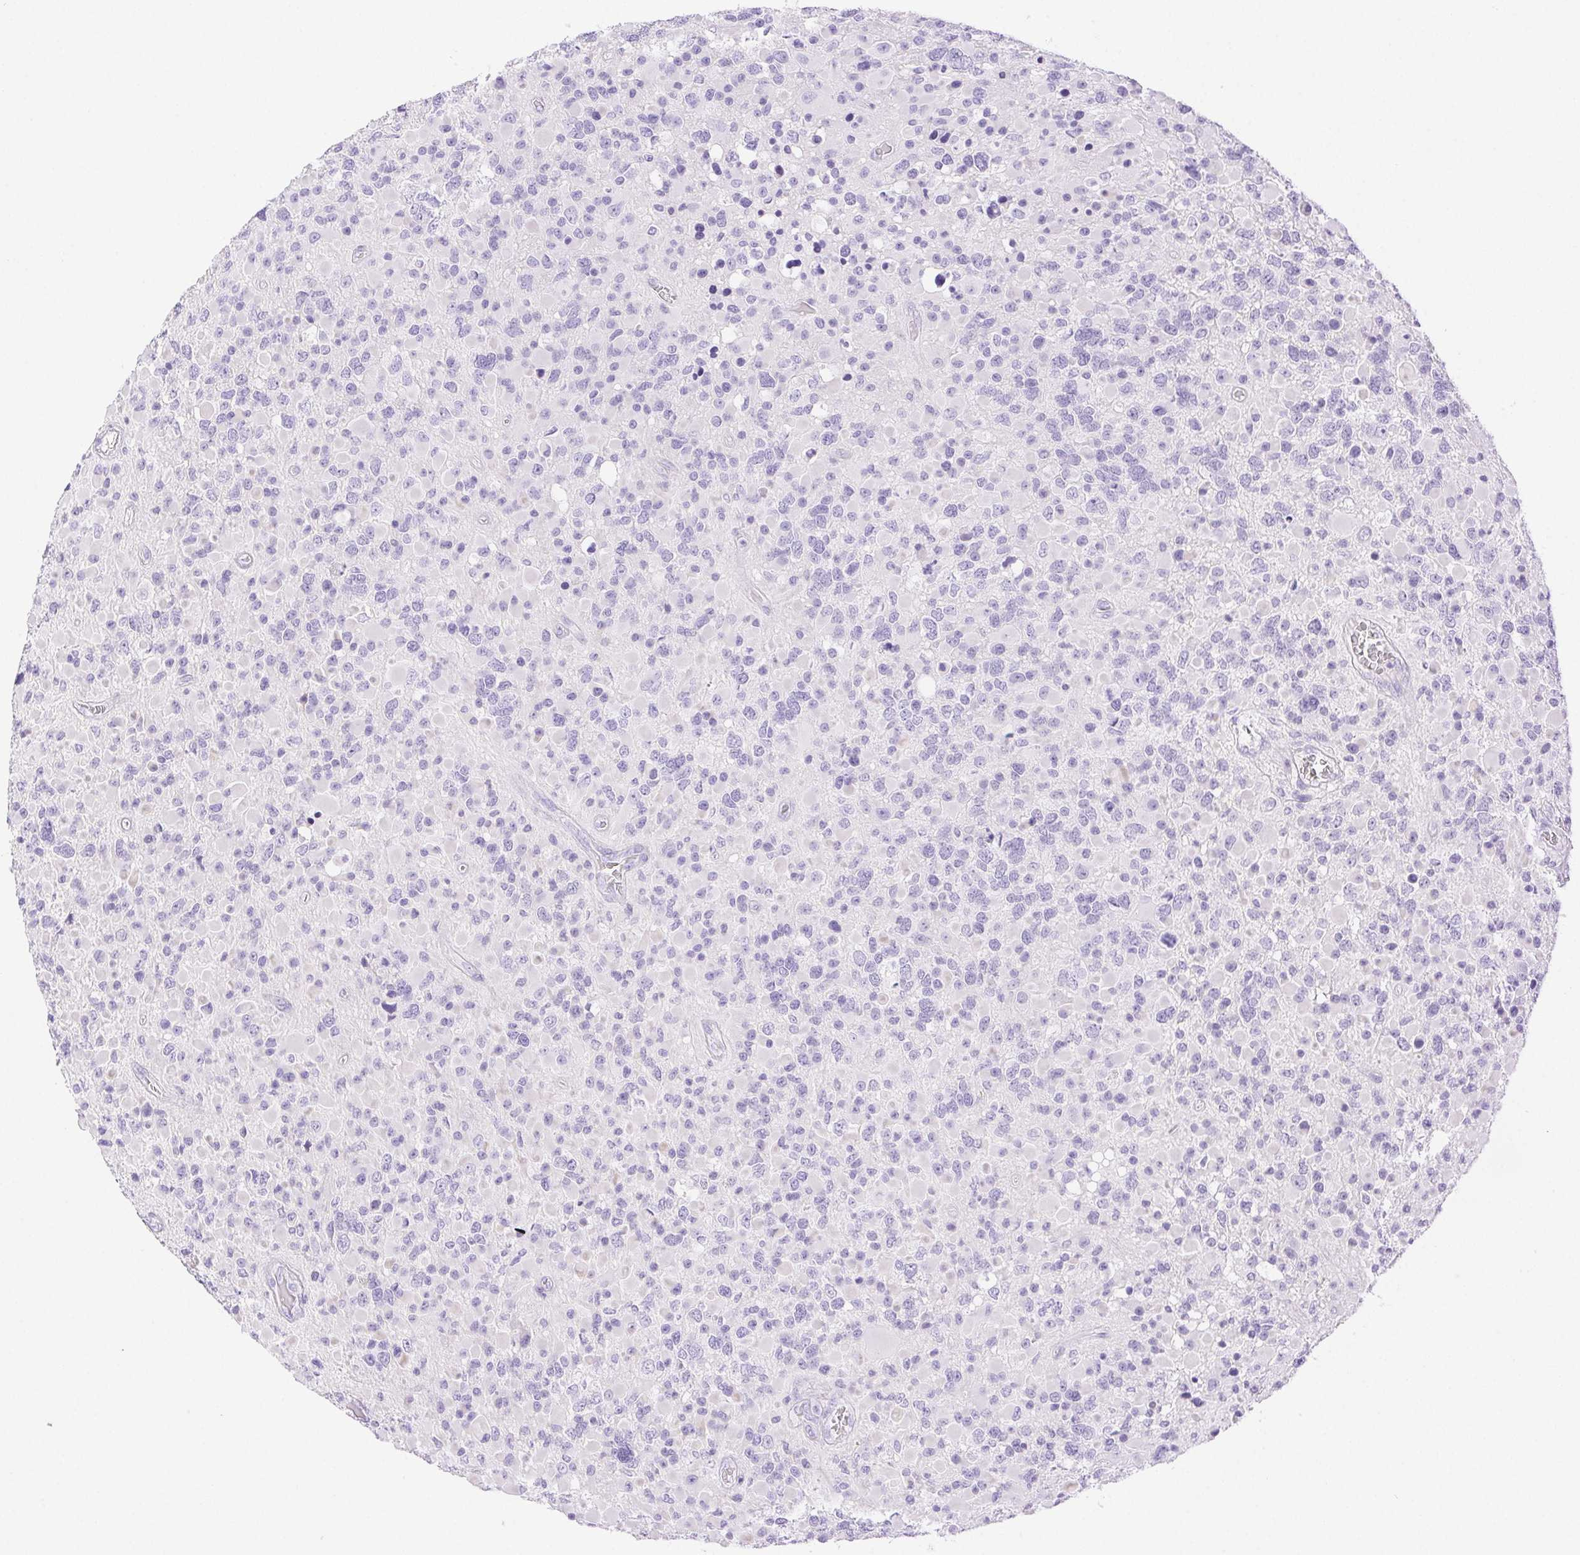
{"staining": {"intensity": "negative", "quantity": "none", "location": "none"}, "tissue": "glioma", "cell_type": "Tumor cells", "image_type": "cancer", "snomed": [{"axis": "morphology", "description": "Glioma, malignant, High grade"}, {"axis": "topography", "description": "Brain"}], "caption": "A histopathology image of human glioma is negative for staining in tumor cells. Nuclei are stained in blue.", "gene": "SPACA4", "patient": {"sex": "female", "age": 40}}